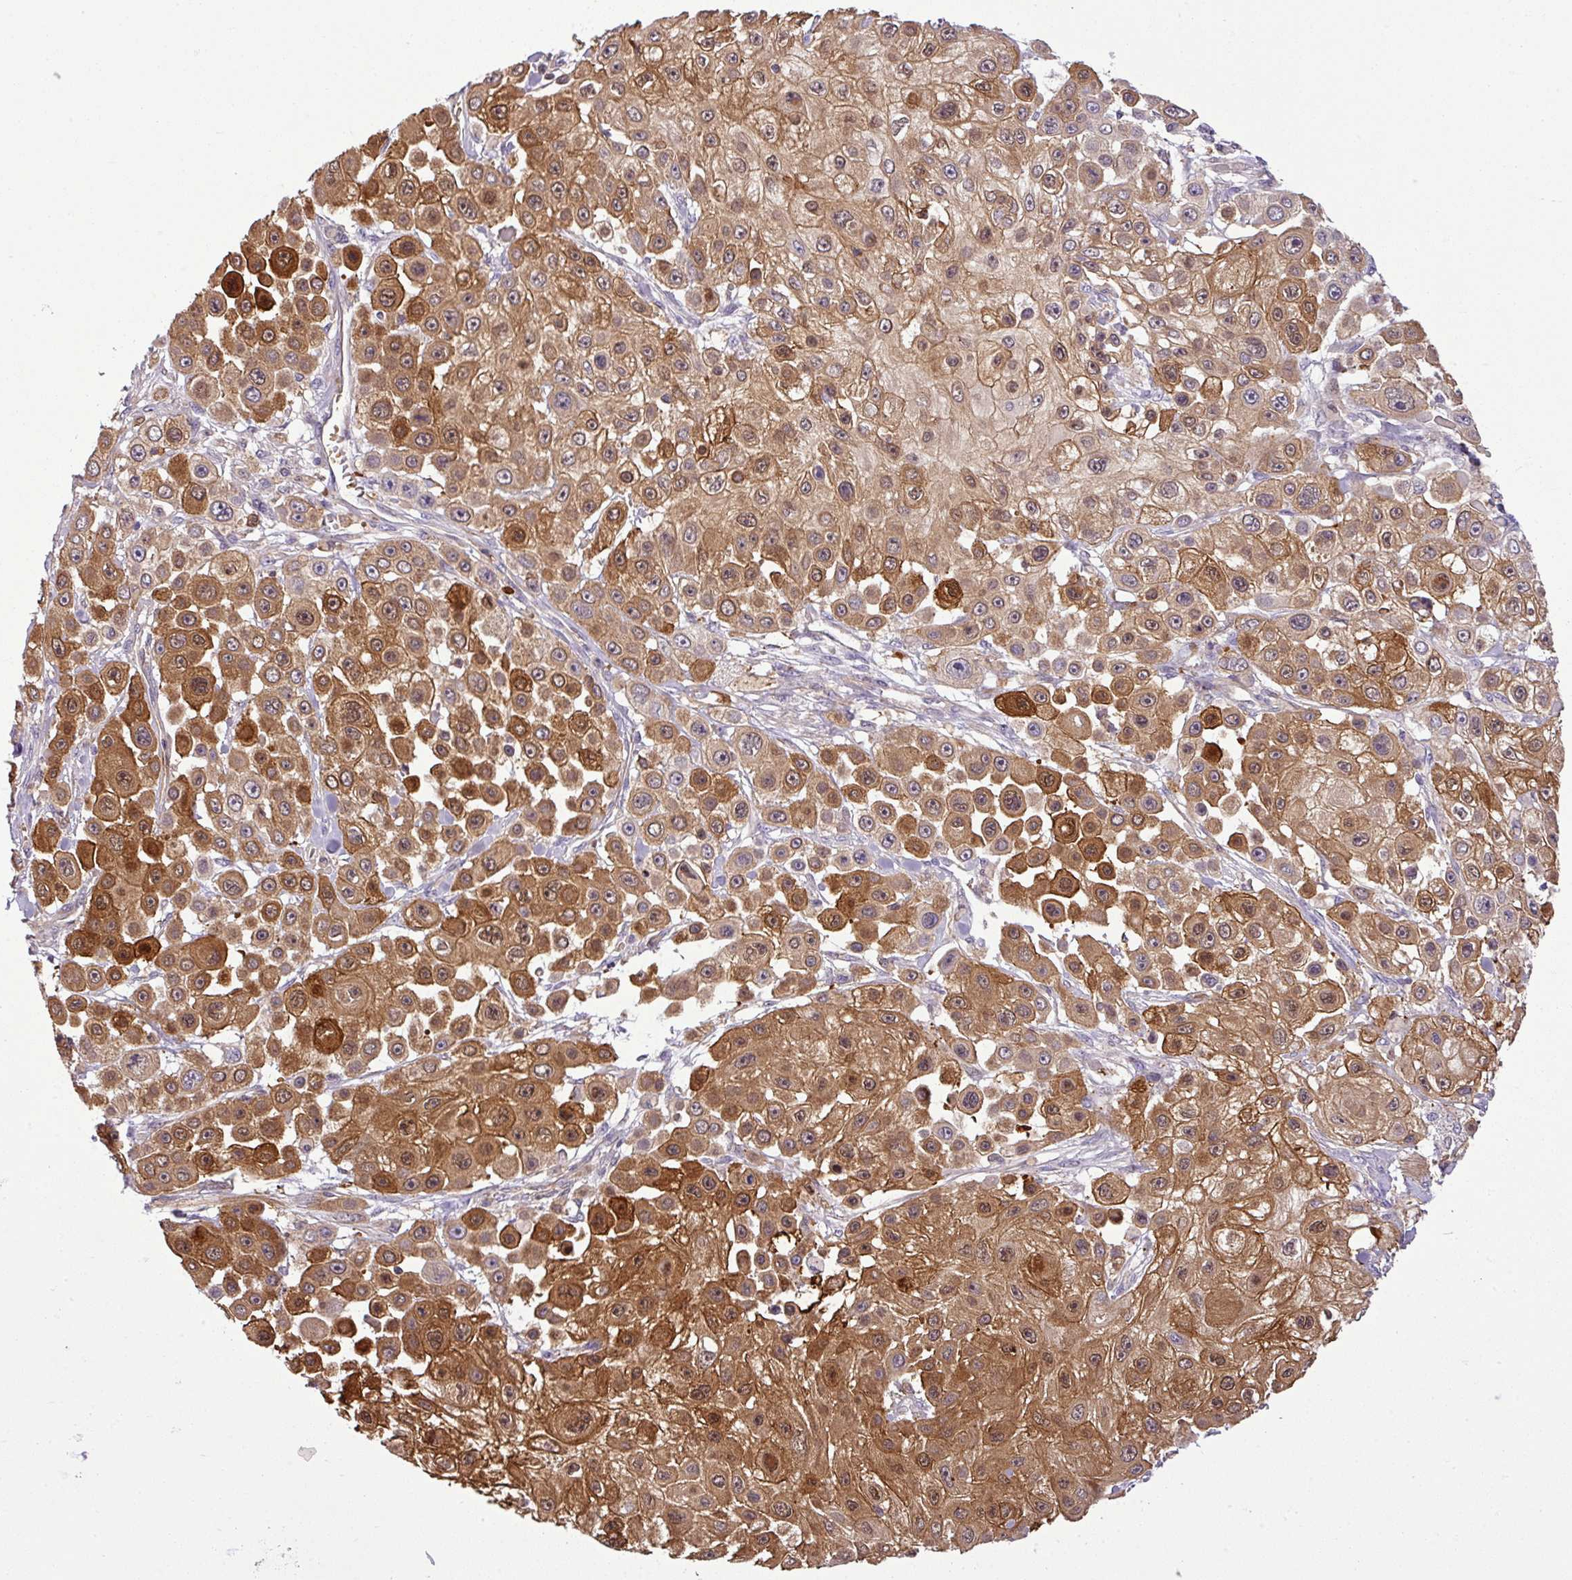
{"staining": {"intensity": "strong", "quantity": ">75%", "location": "cytoplasmic/membranous,nuclear"}, "tissue": "skin cancer", "cell_type": "Tumor cells", "image_type": "cancer", "snomed": [{"axis": "morphology", "description": "Squamous cell carcinoma, NOS"}, {"axis": "topography", "description": "Skin"}], "caption": "Skin cancer tissue reveals strong cytoplasmic/membranous and nuclear positivity in about >75% of tumor cells", "gene": "NBEAL2", "patient": {"sex": "male", "age": 67}}